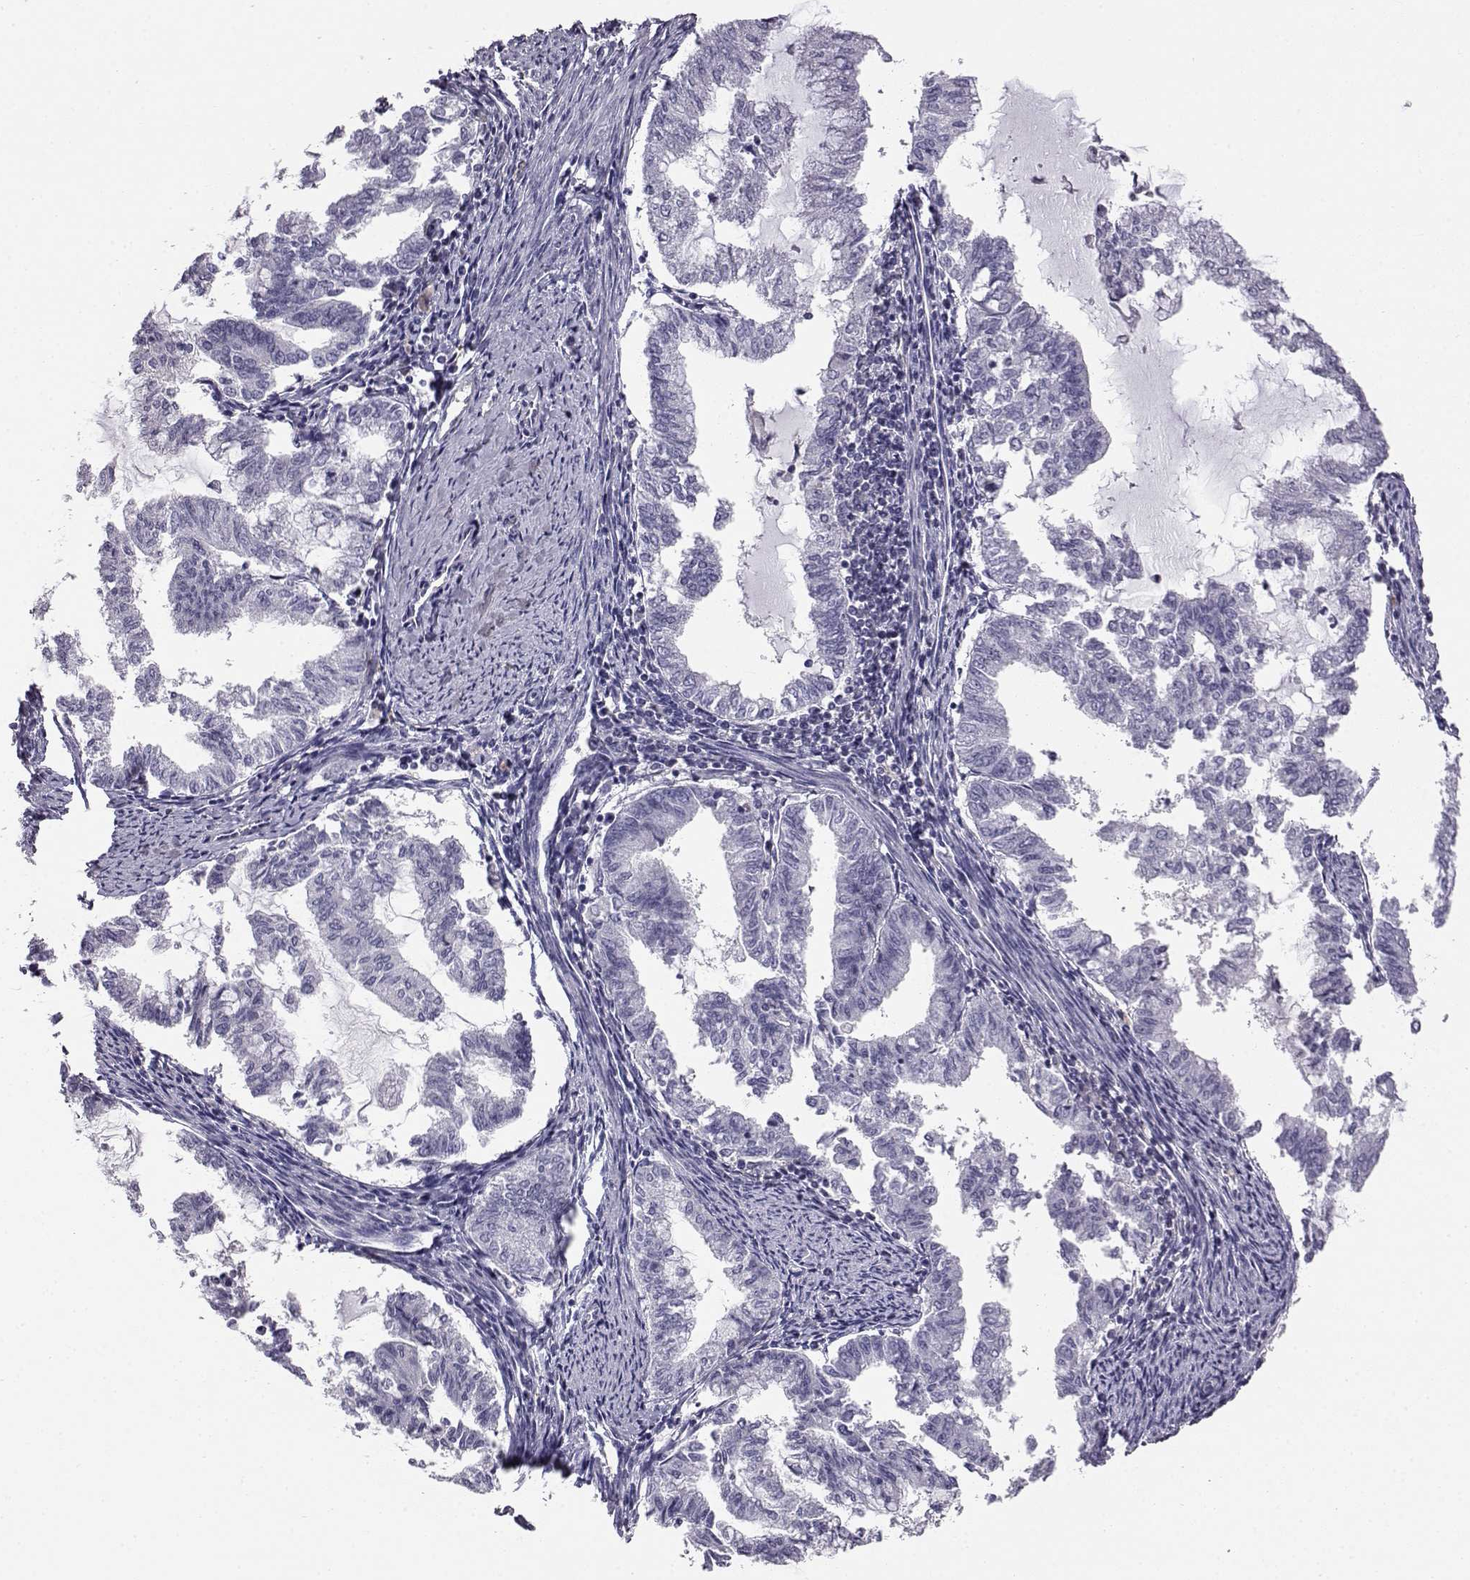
{"staining": {"intensity": "negative", "quantity": "none", "location": "none"}, "tissue": "endometrial cancer", "cell_type": "Tumor cells", "image_type": "cancer", "snomed": [{"axis": "morphology", "description": "Adenocarcinoma, NOS"}, {"axis": "topography", "description": "Endometrium"}], "caption": "Protein analysis of endometrial cancer shows no significant staining in tumor cells.", "gene": "AKR1B1", "patient": {"sex": "female", "age": 79}}